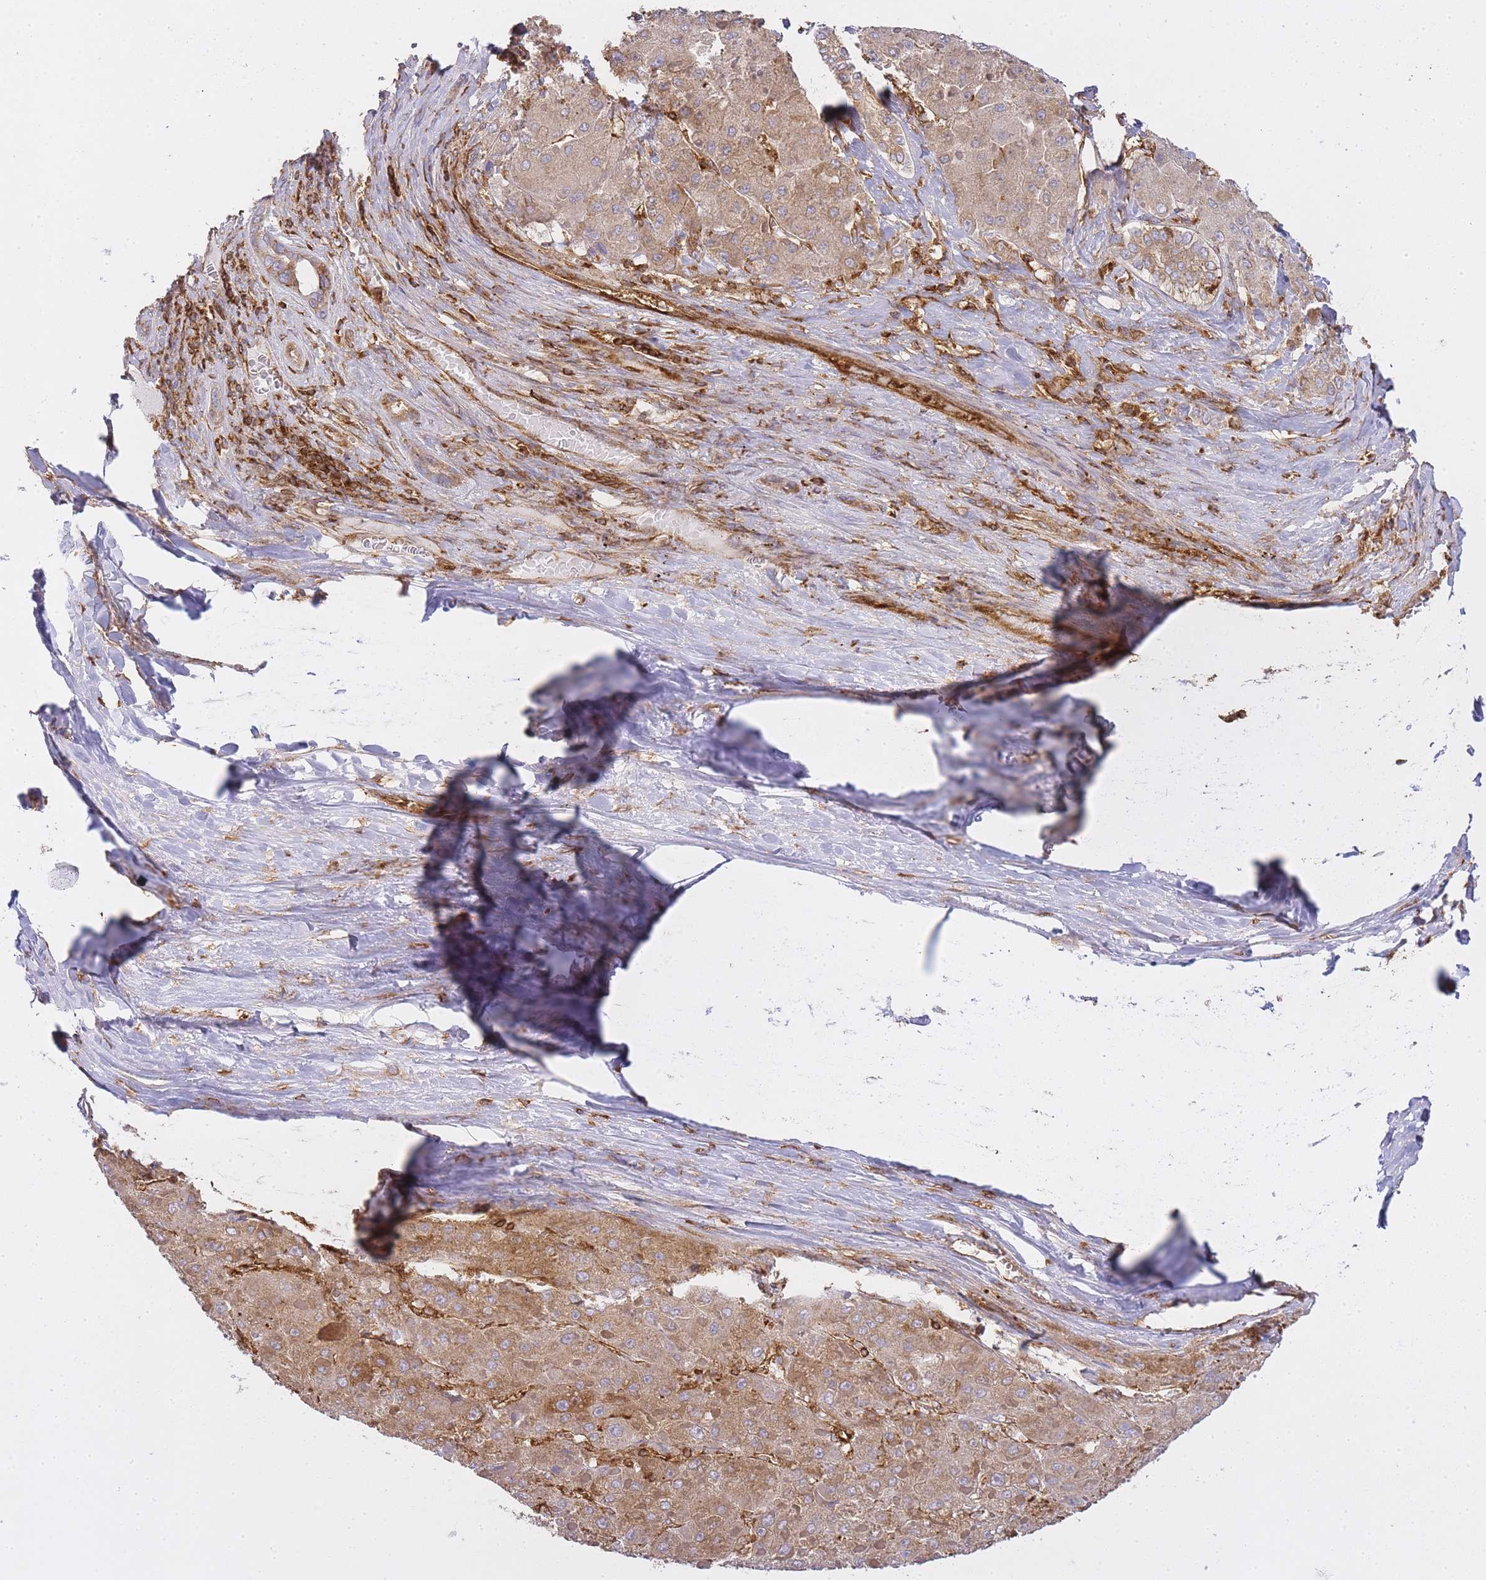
{"staining": {"intensity": "moderate", "quantity": ">75%", "location": "cytoplasmic/membranous"}, "tissue": "liver cancer", "cell_type": "Tumor cells", "image_type": "cancer", "snomed": [{"axis": "morphology", "description": "Carcinoma, Hepatocellular, NOS"}, {"axis": "topography", "description": "Liver"}], "caption": "Protein positivity by immunohistochemistry (IHC) demonstrates moderate cytoplasmic/membranous staining in about >75% of tumor cells in liver hepatocellular carcinoma.", "gene": "MSN", "patient": {"sex": "female", "age": 73}}